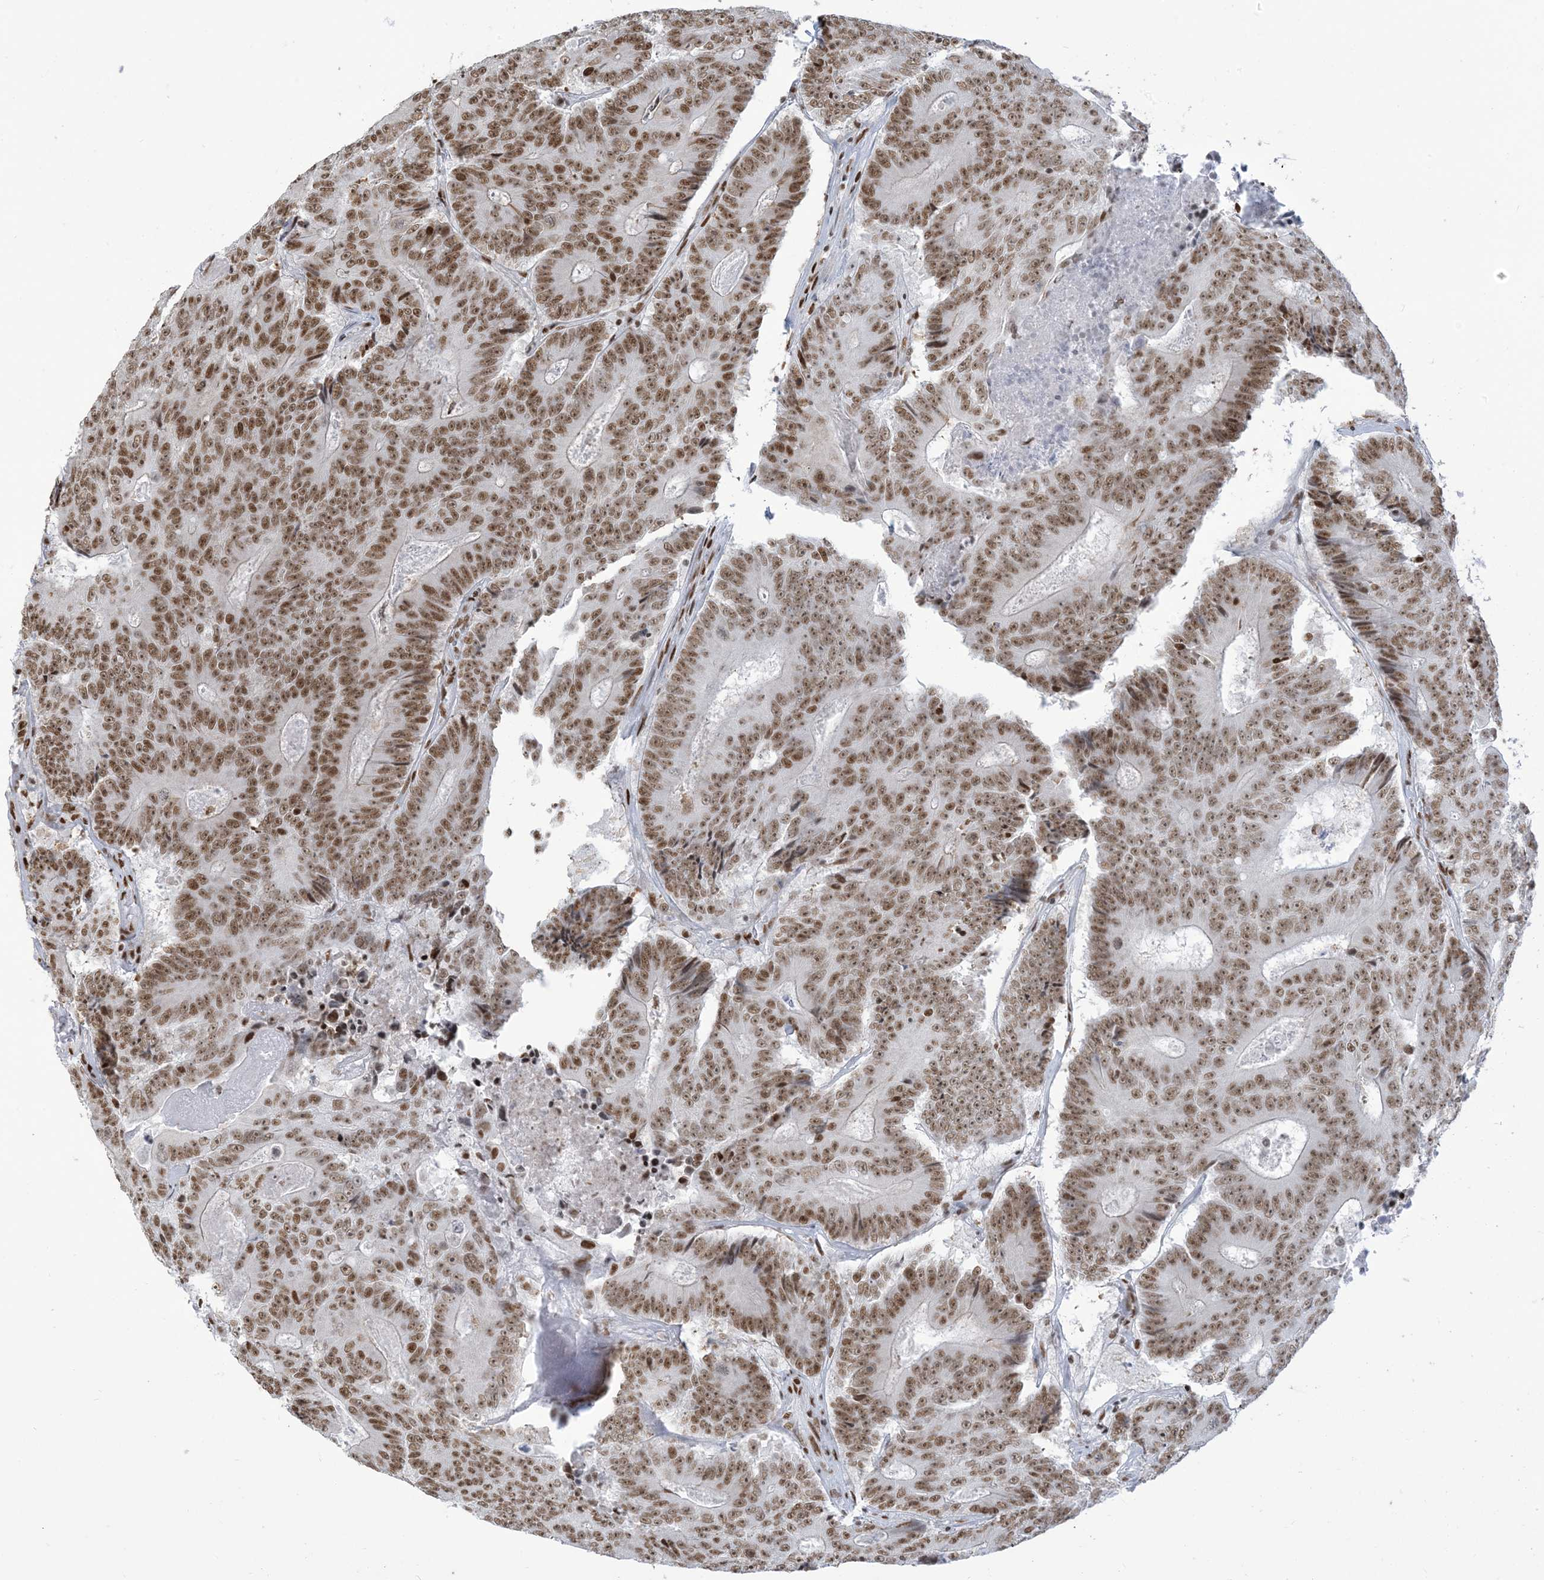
{"staining": {"intensity": "moderate", "quantity": ">75%", "location": "nuclear"}, "tissue": "colorectal cancer", "cell_type": "Tumor cells", "image_type": "cancer", "snomed": [{"axis": "morphology", "description": "Adenocarcinoma, NOS"}, {"axis": "topography", "description": "Colon"}], "caption": "Human colorectal cancer (adenocarcinoma) stained for a protein (brown) displays moderate nuclear positive expression in approximately >75% of tumor cells.", "gene": "STAG1", "patient": {"sex": "male", "age": 83}}